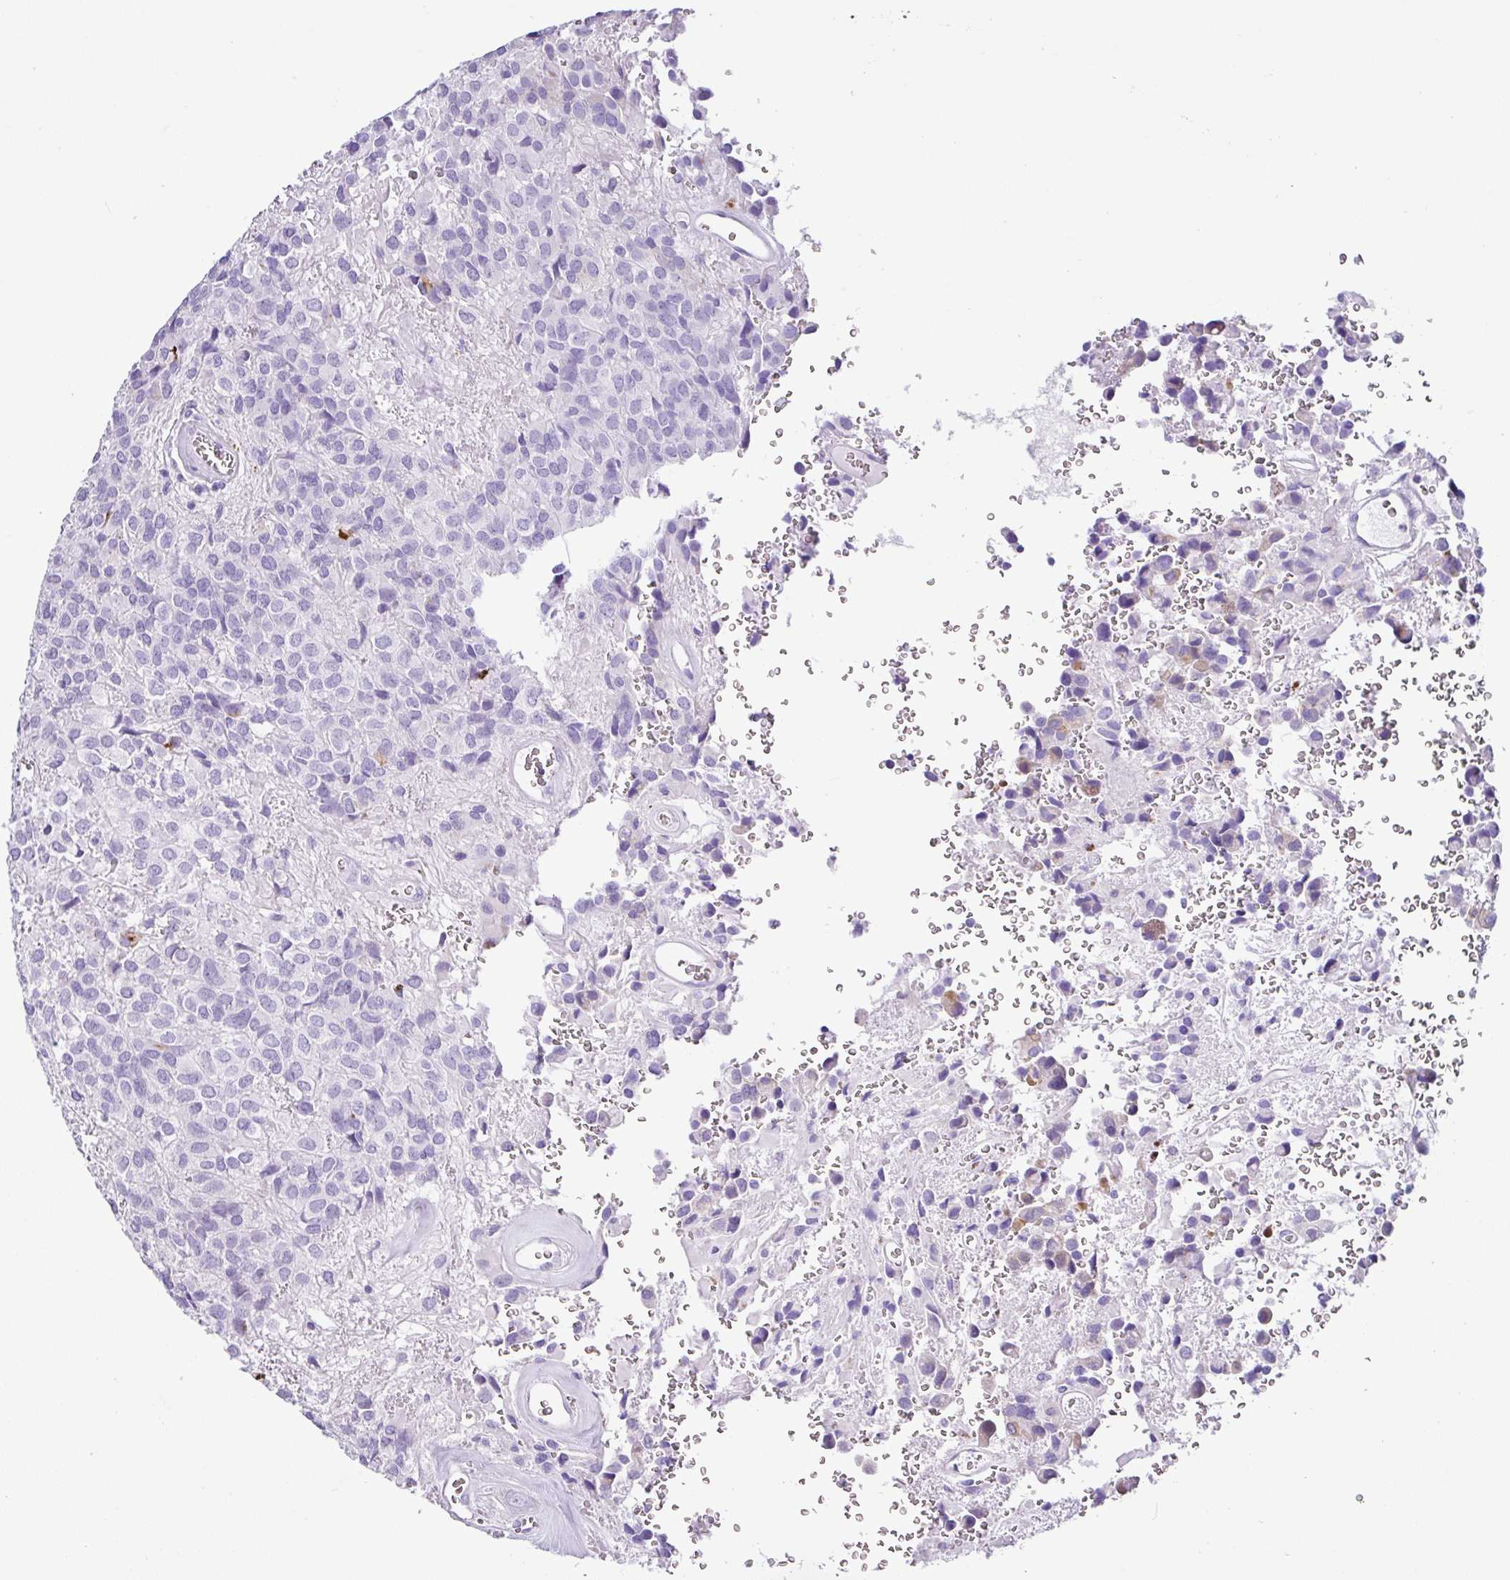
{"staining": {"intensity": "negative", "quantity": "none", "location": "none"}, "tissue": "glioma", "cell_type": "Tumor cells", "image_type": "cancer", "snomed": [{"axis": "morphology", "description": "Glioma, malignant, Low grade"}, {"axis": "topography", "description": "Brain"}], "caption": "Protein analysis of glioma demonstrates no significant staining in tumor cells.", "gene": "ZG16", "patient": {"sex": "male", "age": 56}}